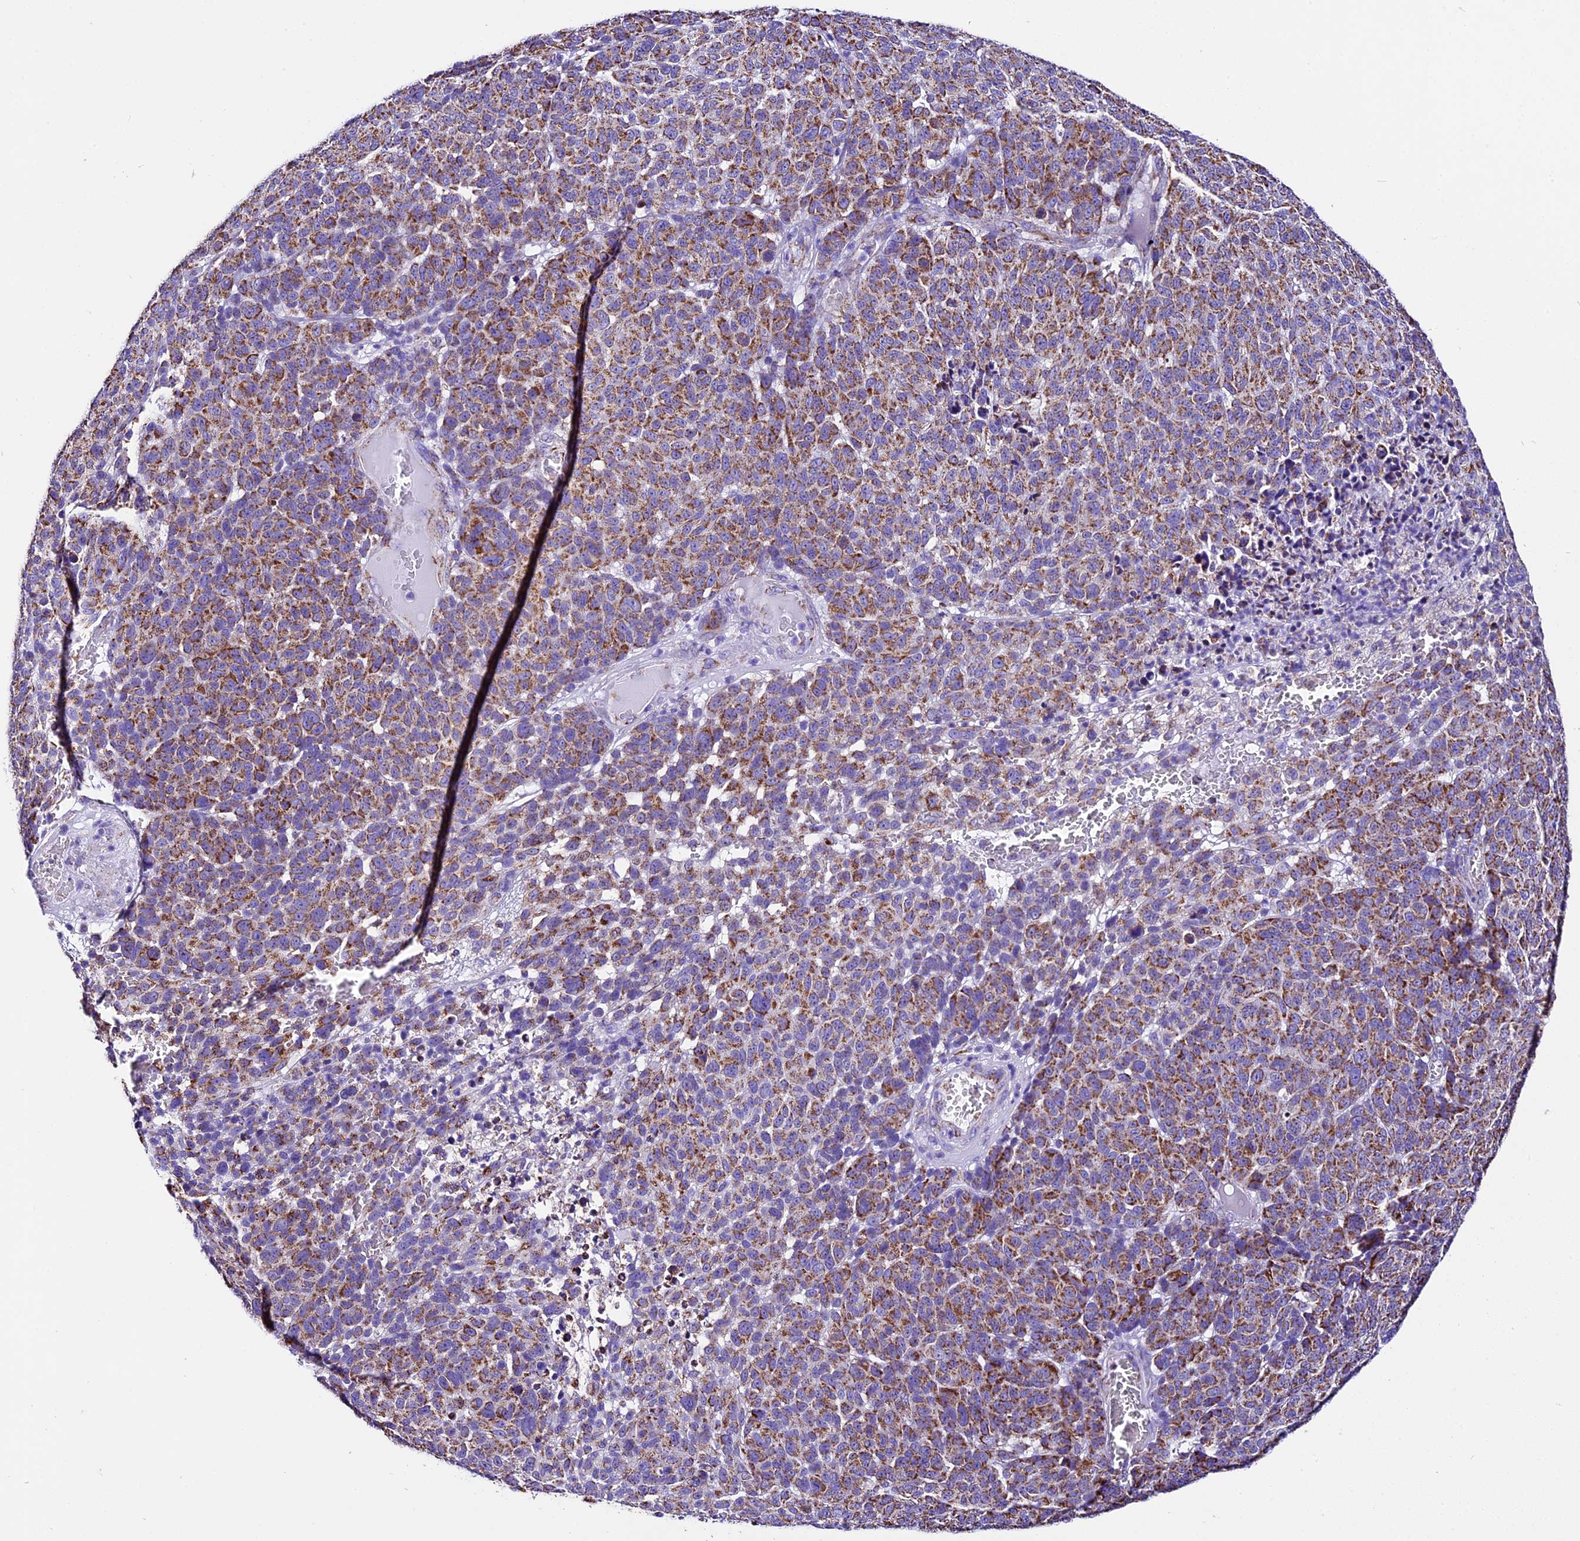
{"staining": {"intensity": "strong", "quantity": ">75%", "location": "cytoplasmic/membranous"}, "tissue": "melanoma", "cell_type": "Tumor cells", "image_type": "cancer", "snomed": [{"axis": "morphology", "description": "Malignant melanoma, NOS"}, {"axis": "topography", "description": "Skin"}], "caption": "A brown stain highlights strong cytoplasmic/membranous positivity of a protein in melanoma tumor cells.", "gene": "DCAF5", "patient": {"sex": "male", "age": 49}}